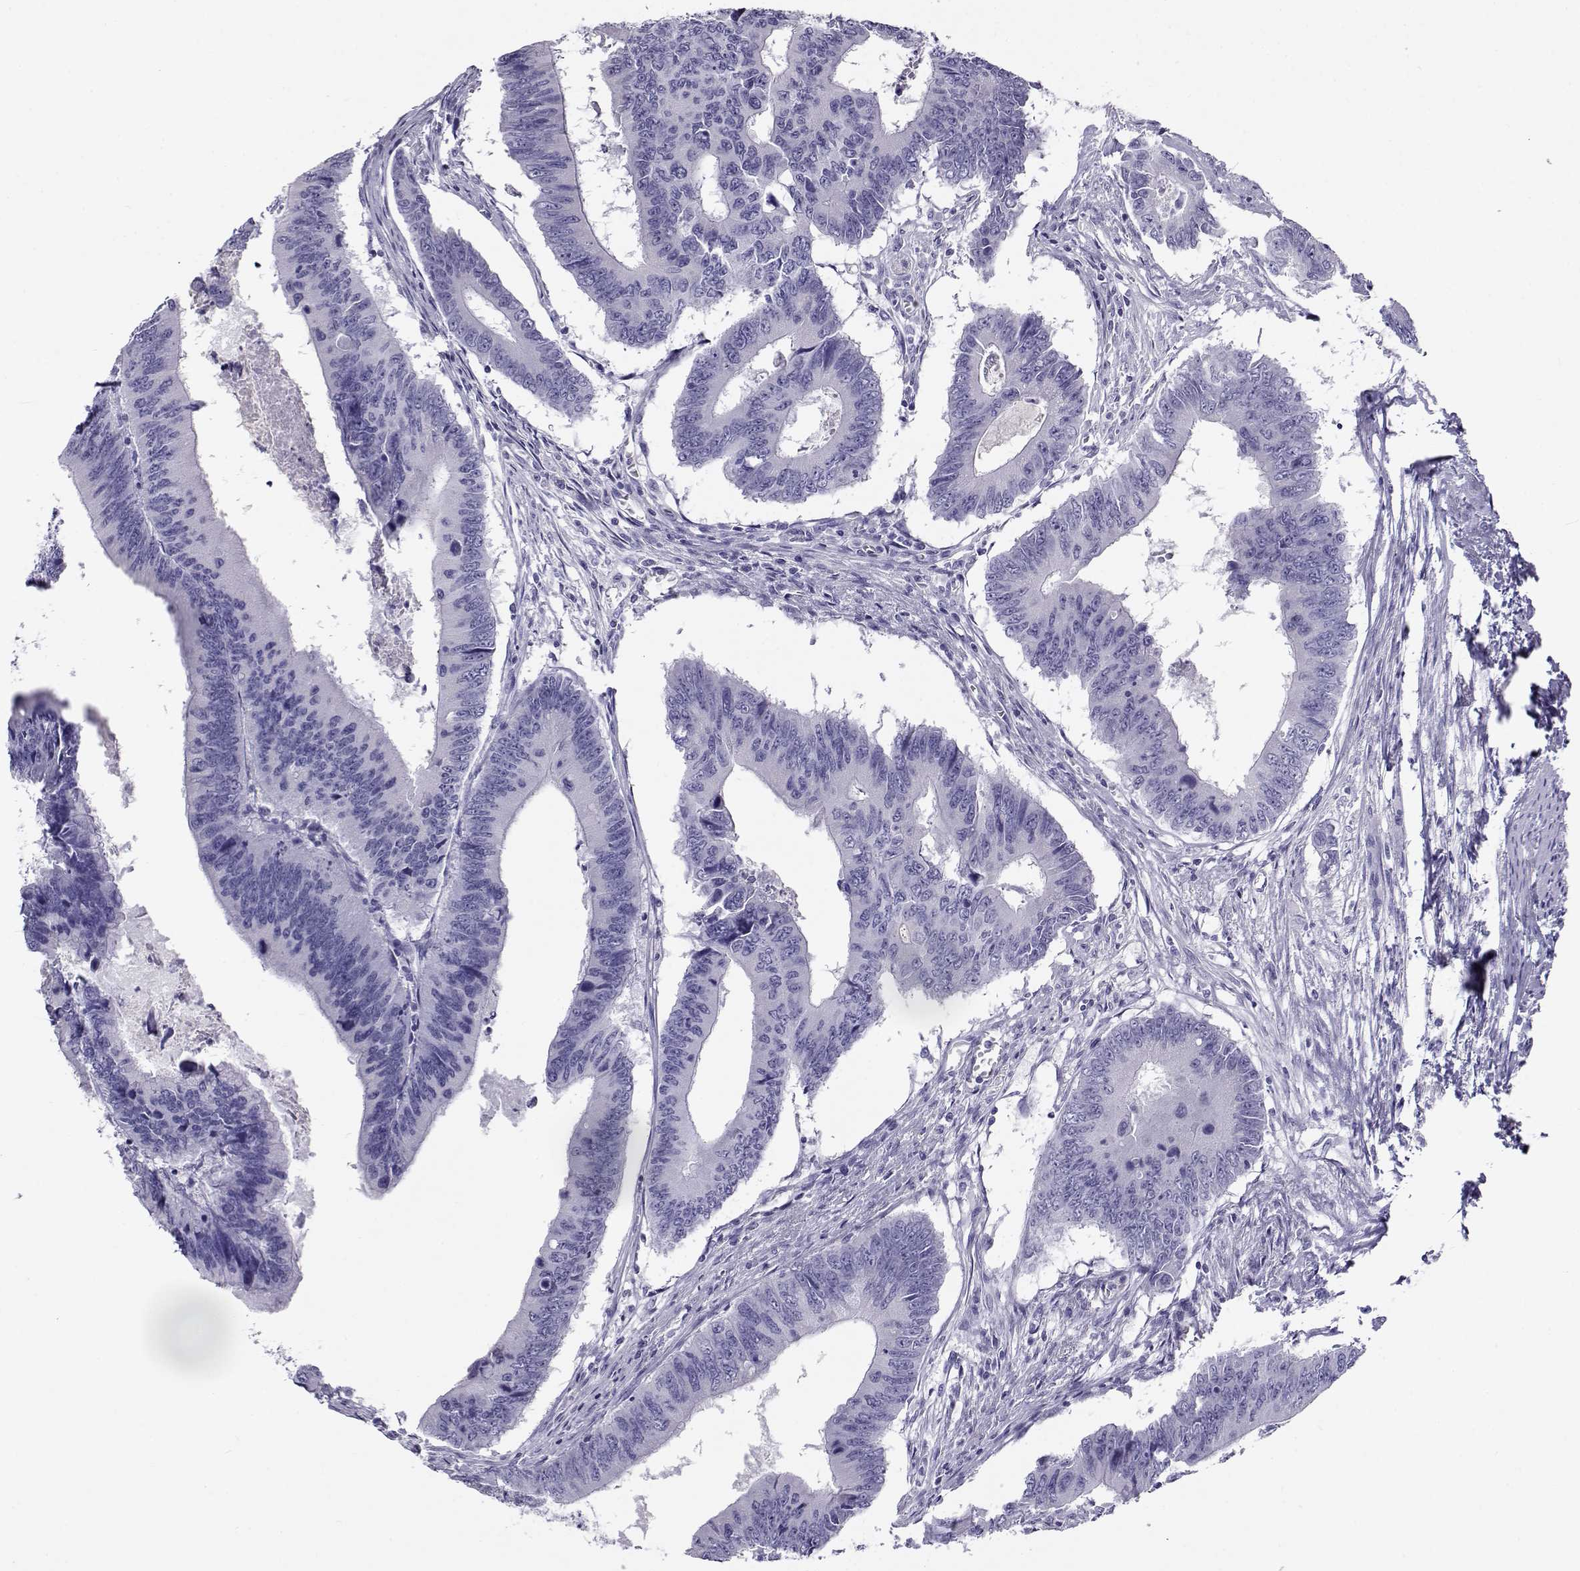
{"staining": {"intensity": "negative", "quantity": "none", "location": "none"}, "tissue": "colorectal cancer", "cell_type": "Tumor cells", "image_type": "cancer", "snomed": [{"axis": "morphology", "description": "Adenocarcinoma, NOS"}, {"axis": "topography", "description": "Colon"}], "caption": "A photomicrograph of human colorectal cancer is negative for staining in tumor cells. (DAB (3,3'-diaminobenzidine) immunohistochemistry (IHC) visualized using brightfield microscopy, high magnification).", "gene": "RHOXF2", "patient": {"sex": "male", "age": 53}}